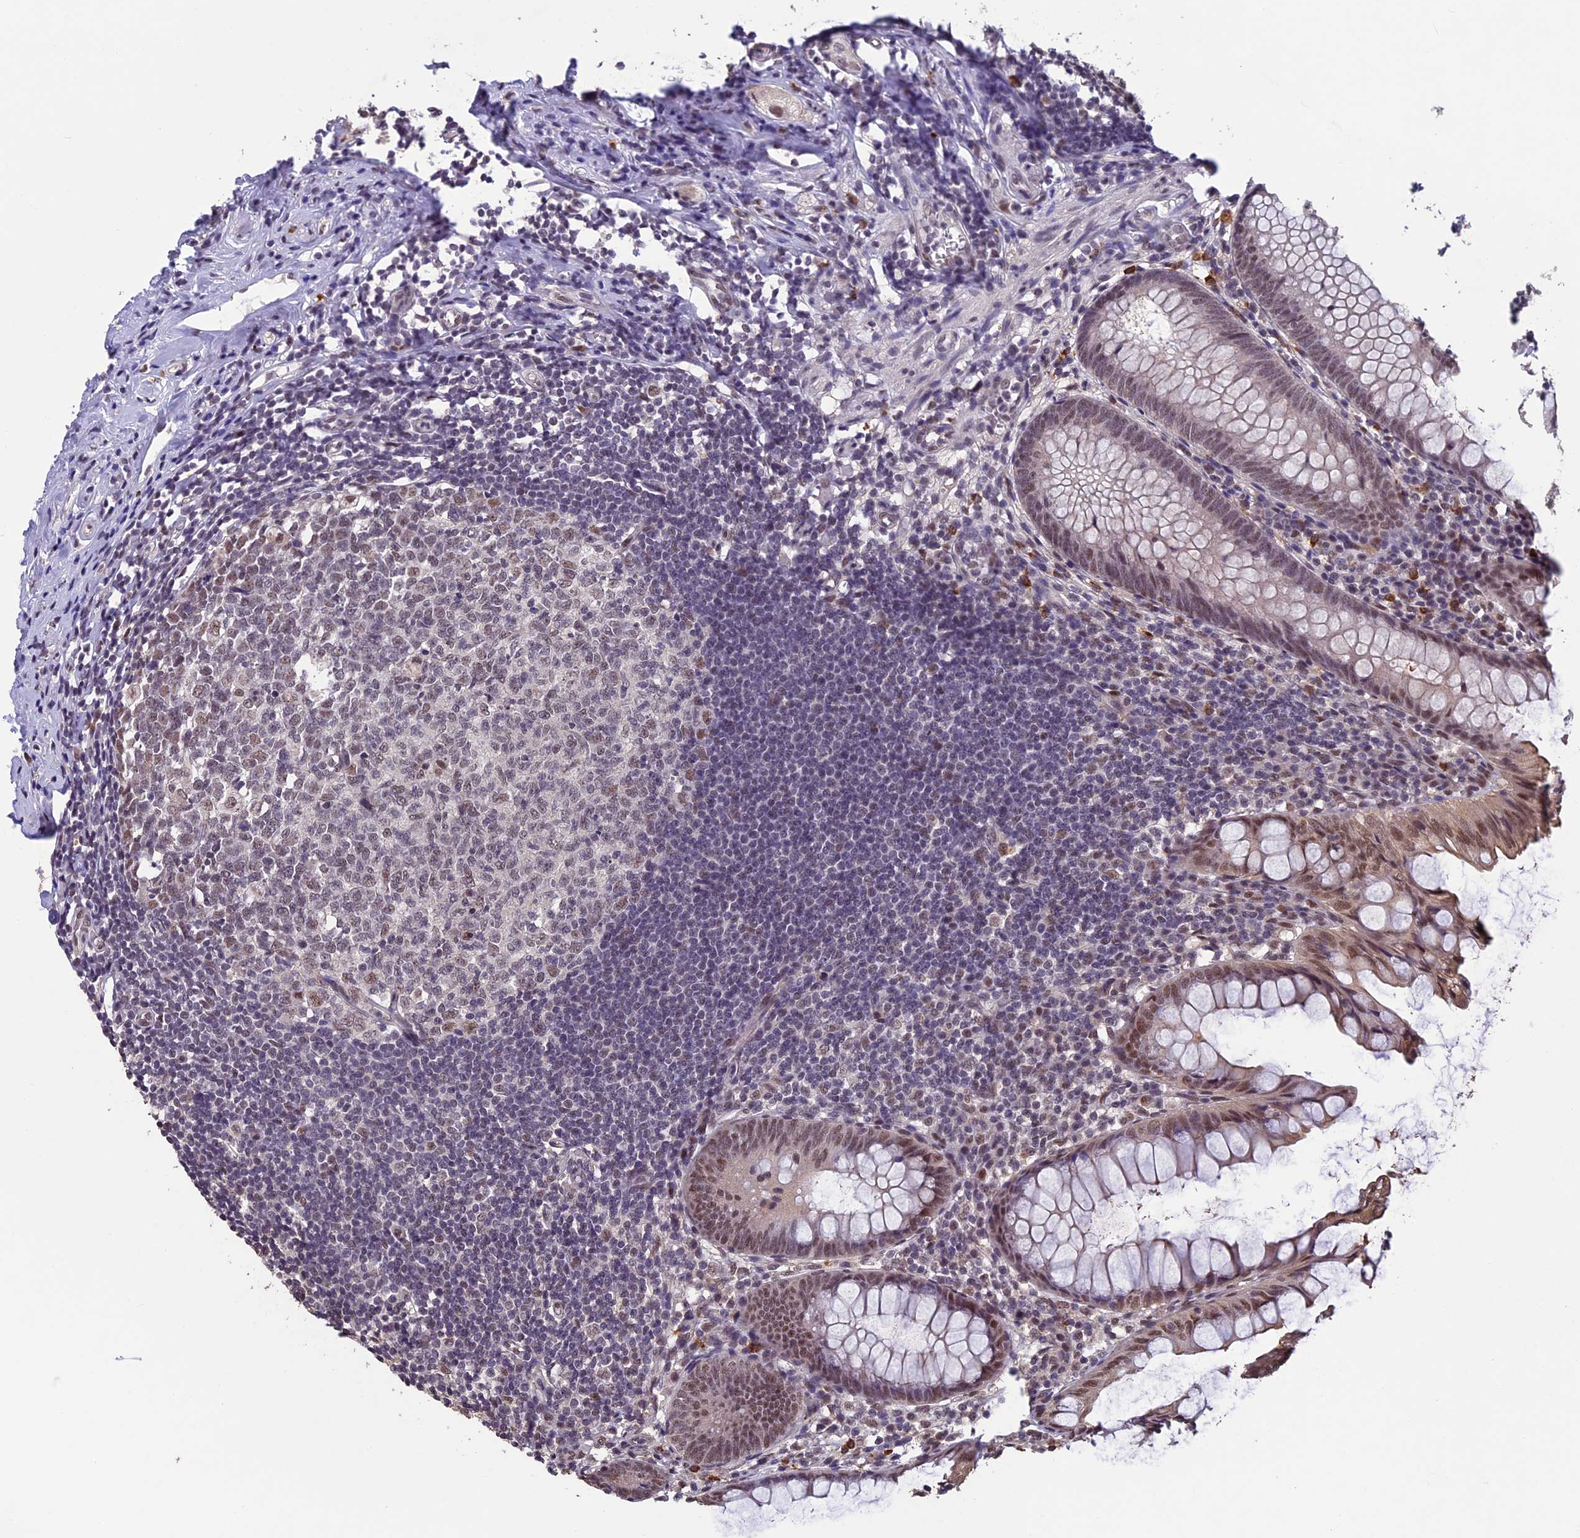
{"staining": {"intensity": "moderate", "quantity": ">75%", "location": "nuclear"}, "tissue": "appendix", "cell_type": "Glandular cells", "image_type": "normal", "snomed": [{"axis": "morphology", "description": "Normal tissue, NOS"}, {"axis": "topography", "description": "Appendix"}], "caption": "Appendix was stained to show a protein in brown. There is medium levels of moderate nuclear positivity in approximately >75% of glandular cells. Using DAB (brown) and hematoxylin (blue) stains, captured at high magnification using brightfield microscopy.", "gene": "RNF40", "patient": {"sex": "female", "age": 51}}